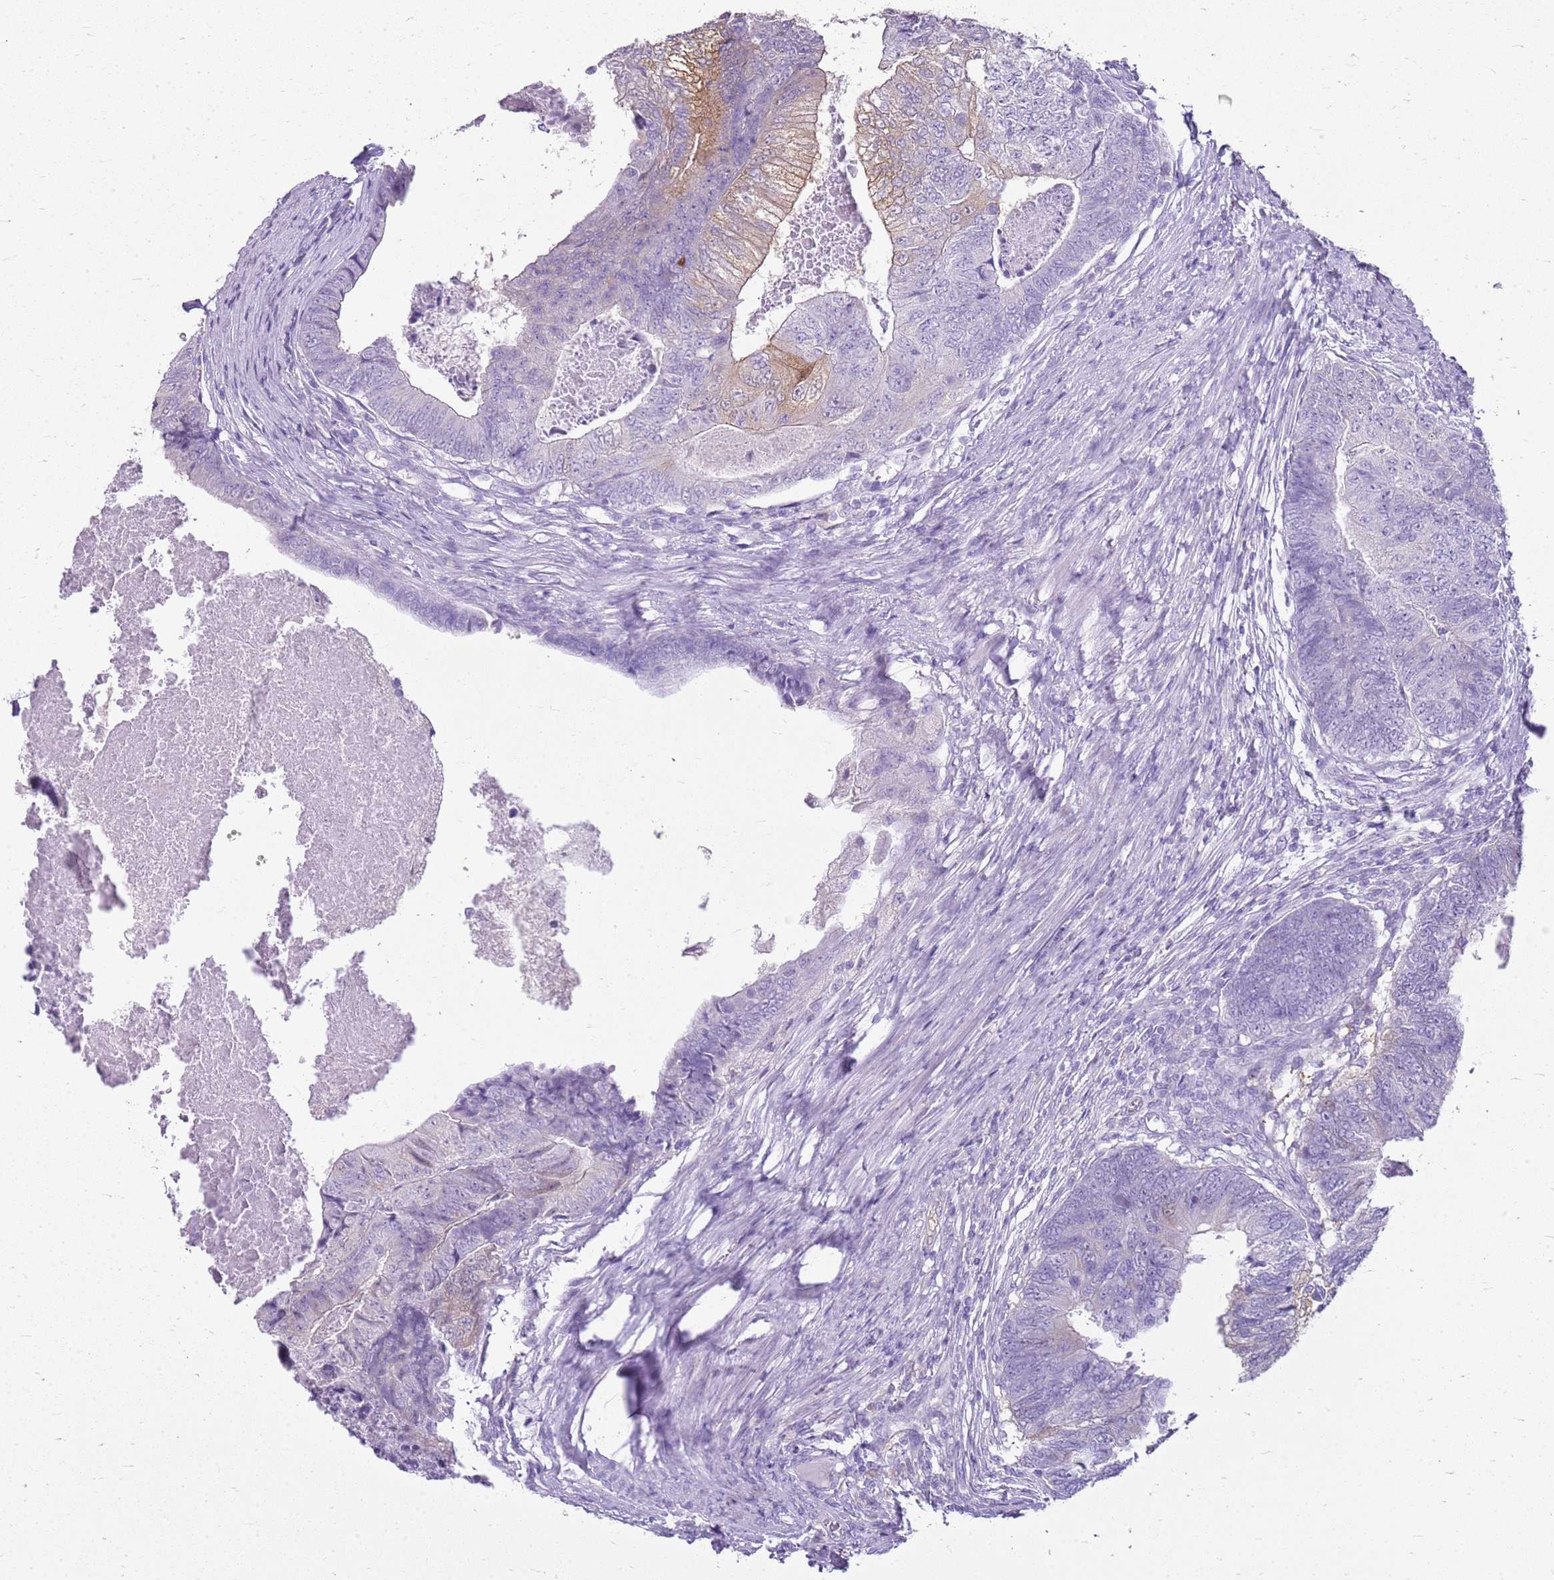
{"staining": {"intensity": "weak", "quantity": "<25%", "location": "cytoplasmic/membranous"}, "tissue": "colorectal cancer", "cell_type": "Tumor cells", "image_type": "cancer", "snomed": [{"axis": "morphology", "description": "Adenocarcinoma, NOS"}, {"axis": "topography", "description": "Colon"}], "caption": "This histopathology image is of colorectal adenocarcinoma stained with immunohistochemistry to label a protein in brown with the nuclei are counter-stained blue. There is no positivity in tumor cells.", "gene": "SULT1E1", "patient": {"sex": "female", "age": 67}}